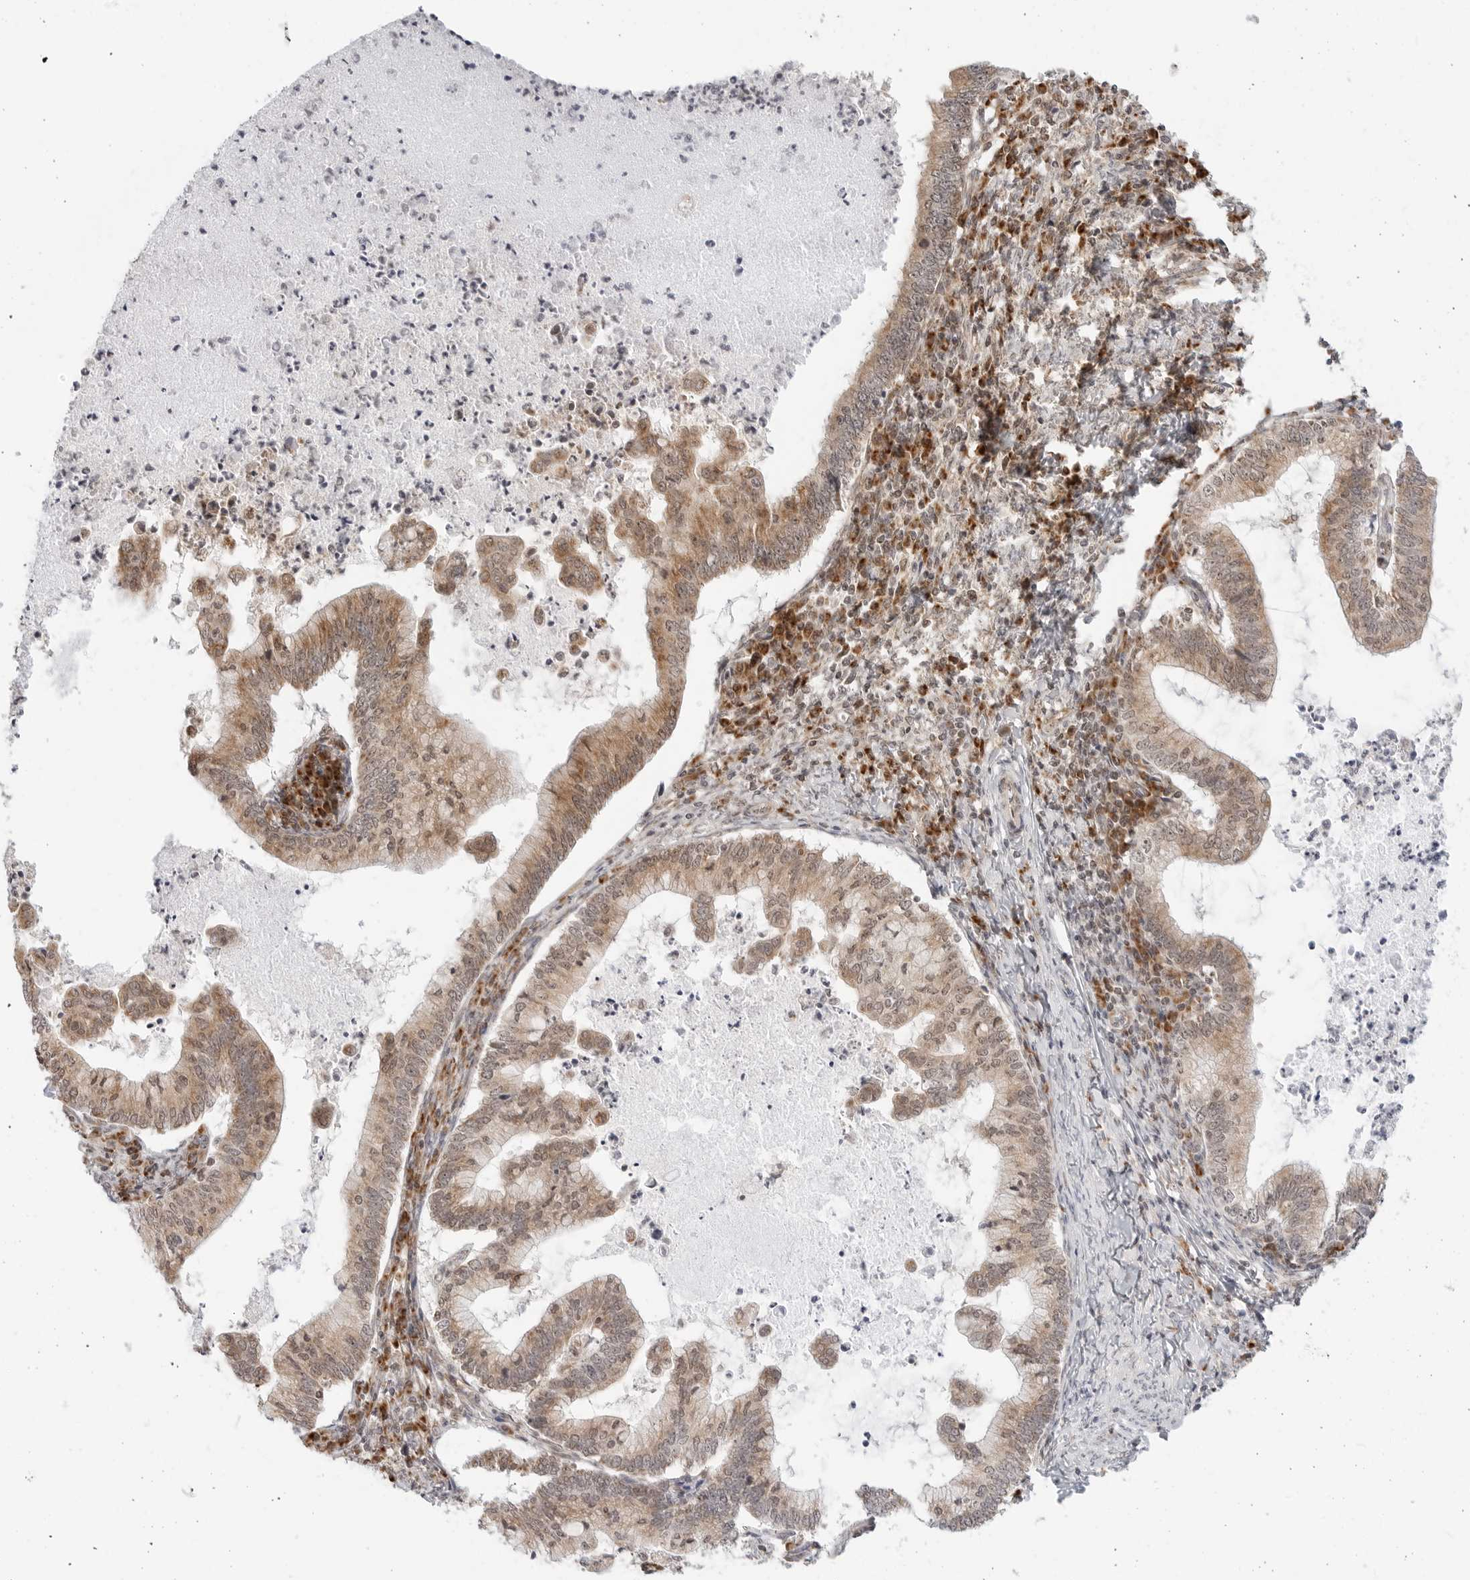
{"staining": {"intensity": "moderate", "quantity": ">75%", "location": "cytoplasmic/membranous,nuclear"}, "tissue": "cervical cancer", "cell_type": "Tumor cells", "image_type": "cancer", "snomed": [{"axis": "morphology", "description": "Adenocarcinoma, NOS"}, {"axis": "topography", "description": "Cervix"}], "caption": "Tumor cells exhibit medium levels of moderate cytoplasmic/membranous and nuclear staining in about >75% of cells in cervical cancer. (Brightfield microscopy of DAB IHC at high magnification).", "gene": "POLR3GL", "patient": {"sex": "female", "age": 36}}